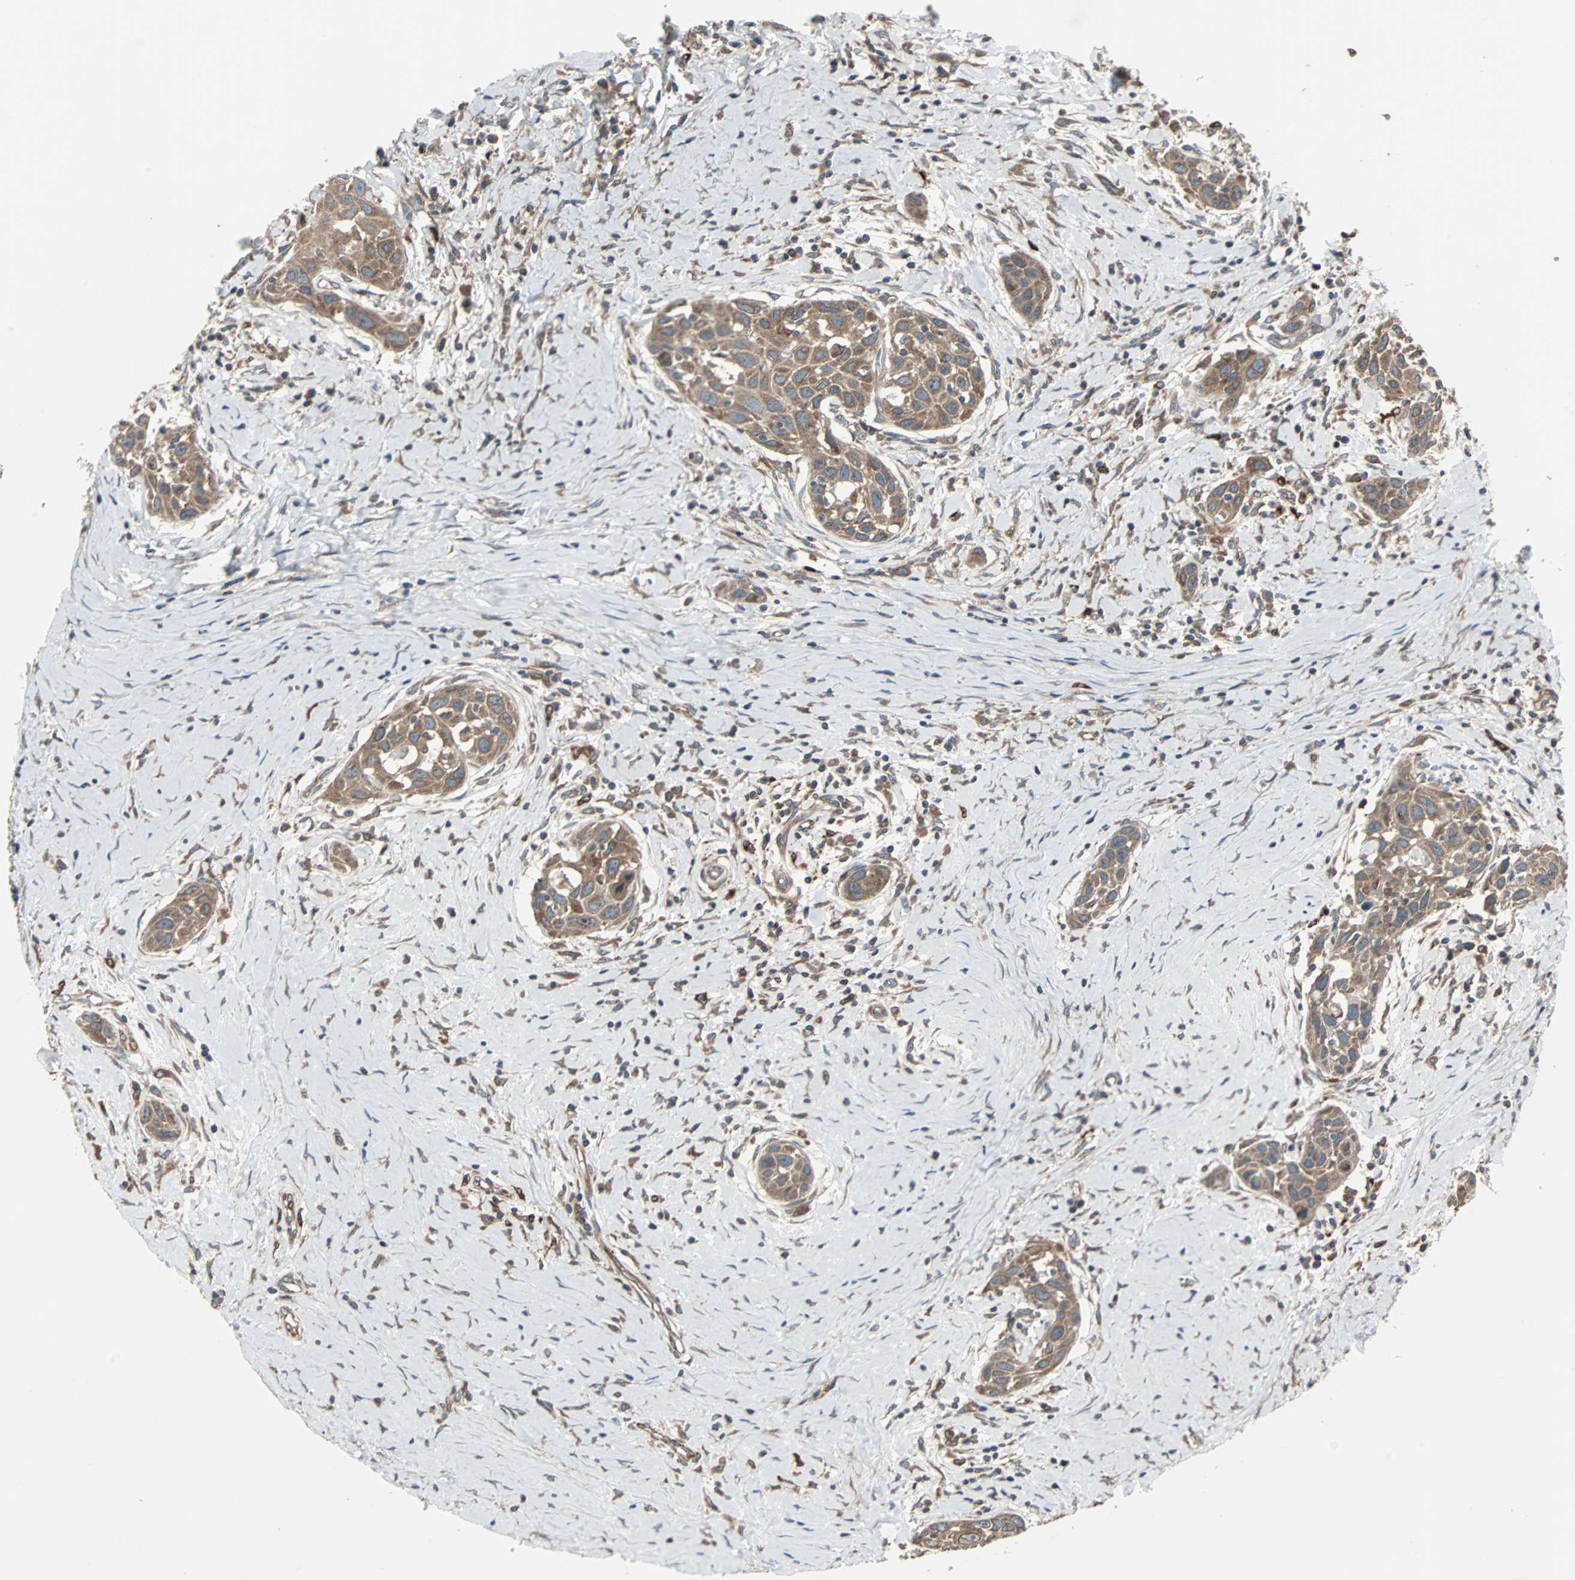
{"staining": {"intensity": "moderate", "quantity": ">75%", "location": "cytoplasmic/membranous"}, "tissue": "head and neck cancer", "cell_type": "Tumor cells", "image_type": "cancer", "snomed": [{"axis": "morphology", "description": "Squamous cell carcinoma, NOS"}, {"axis": "topography", "description": "Oral tissue"}, {"axis": "topography", "description": "Head-Neck"}], "caption": "Immunohistochemical staining of head and neck cancer demonstrates moderate cytoplasmic/membranous protein positivity in about >75% of tumor cells.", "gene": "RAB7A", "patient": {"sex": "female", "age": 50}}